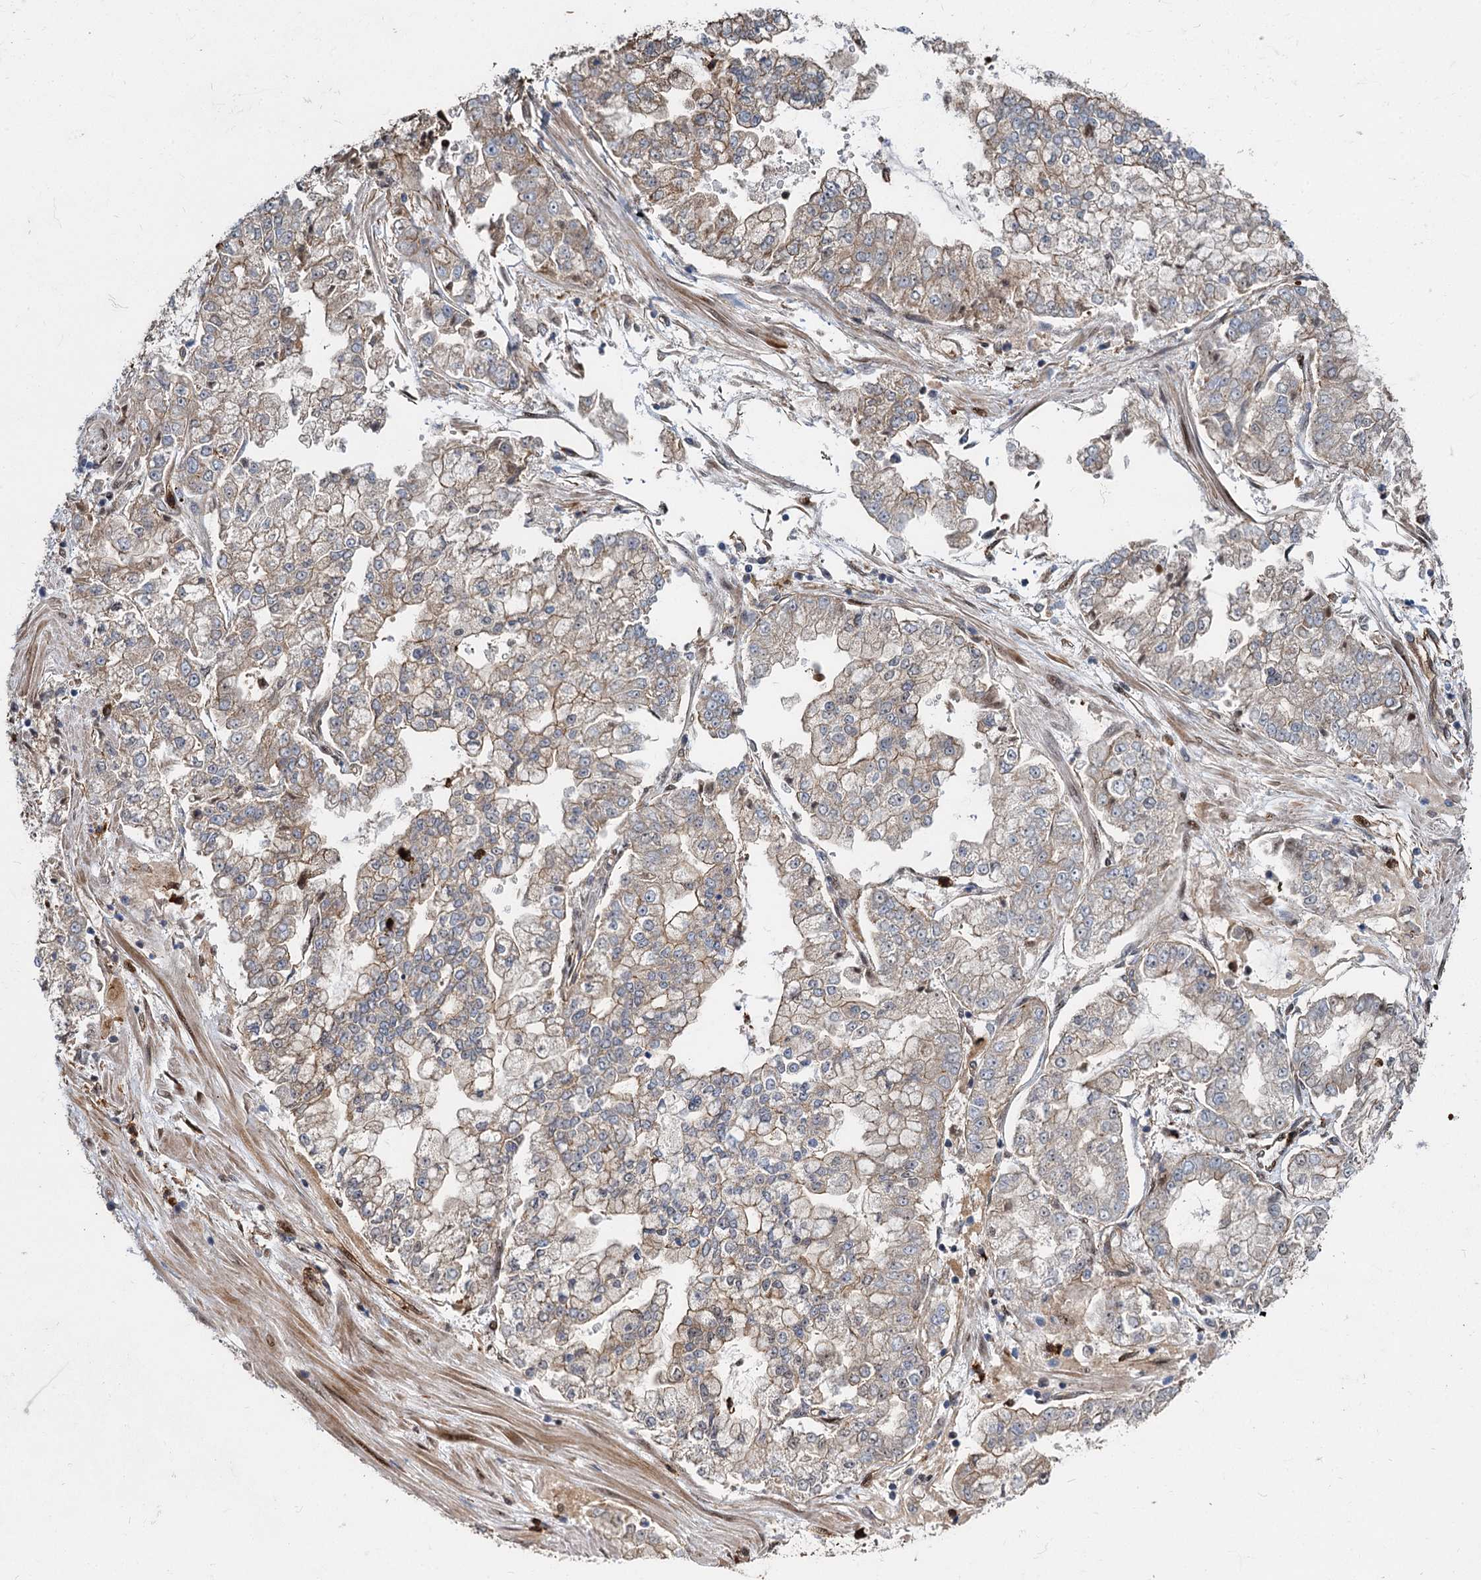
{"staining": {"intensity": "weak", "quantity": "25%-75%", "location": "cytoplasmic/membranous"}, "tissue": "stomach cancer", "cell_type": "Tumor cells", "image_type": "cancer", "snomed": [{"axis": "morphology", "description": "Adenocarcinoma, NOS"}, {"axis": "topography", "description": "Stomach"}], "caption": "Stomach cancer tissue displays weak cytoplasmic/membranous positivity in approximately 25%-75% of tumor cells Immunohistochemistry (ihc) stains the protein in brown and the nuclei are stained blue.", "gene": "ANKRD49", "patient": {"sex": "male", "age": 76}}